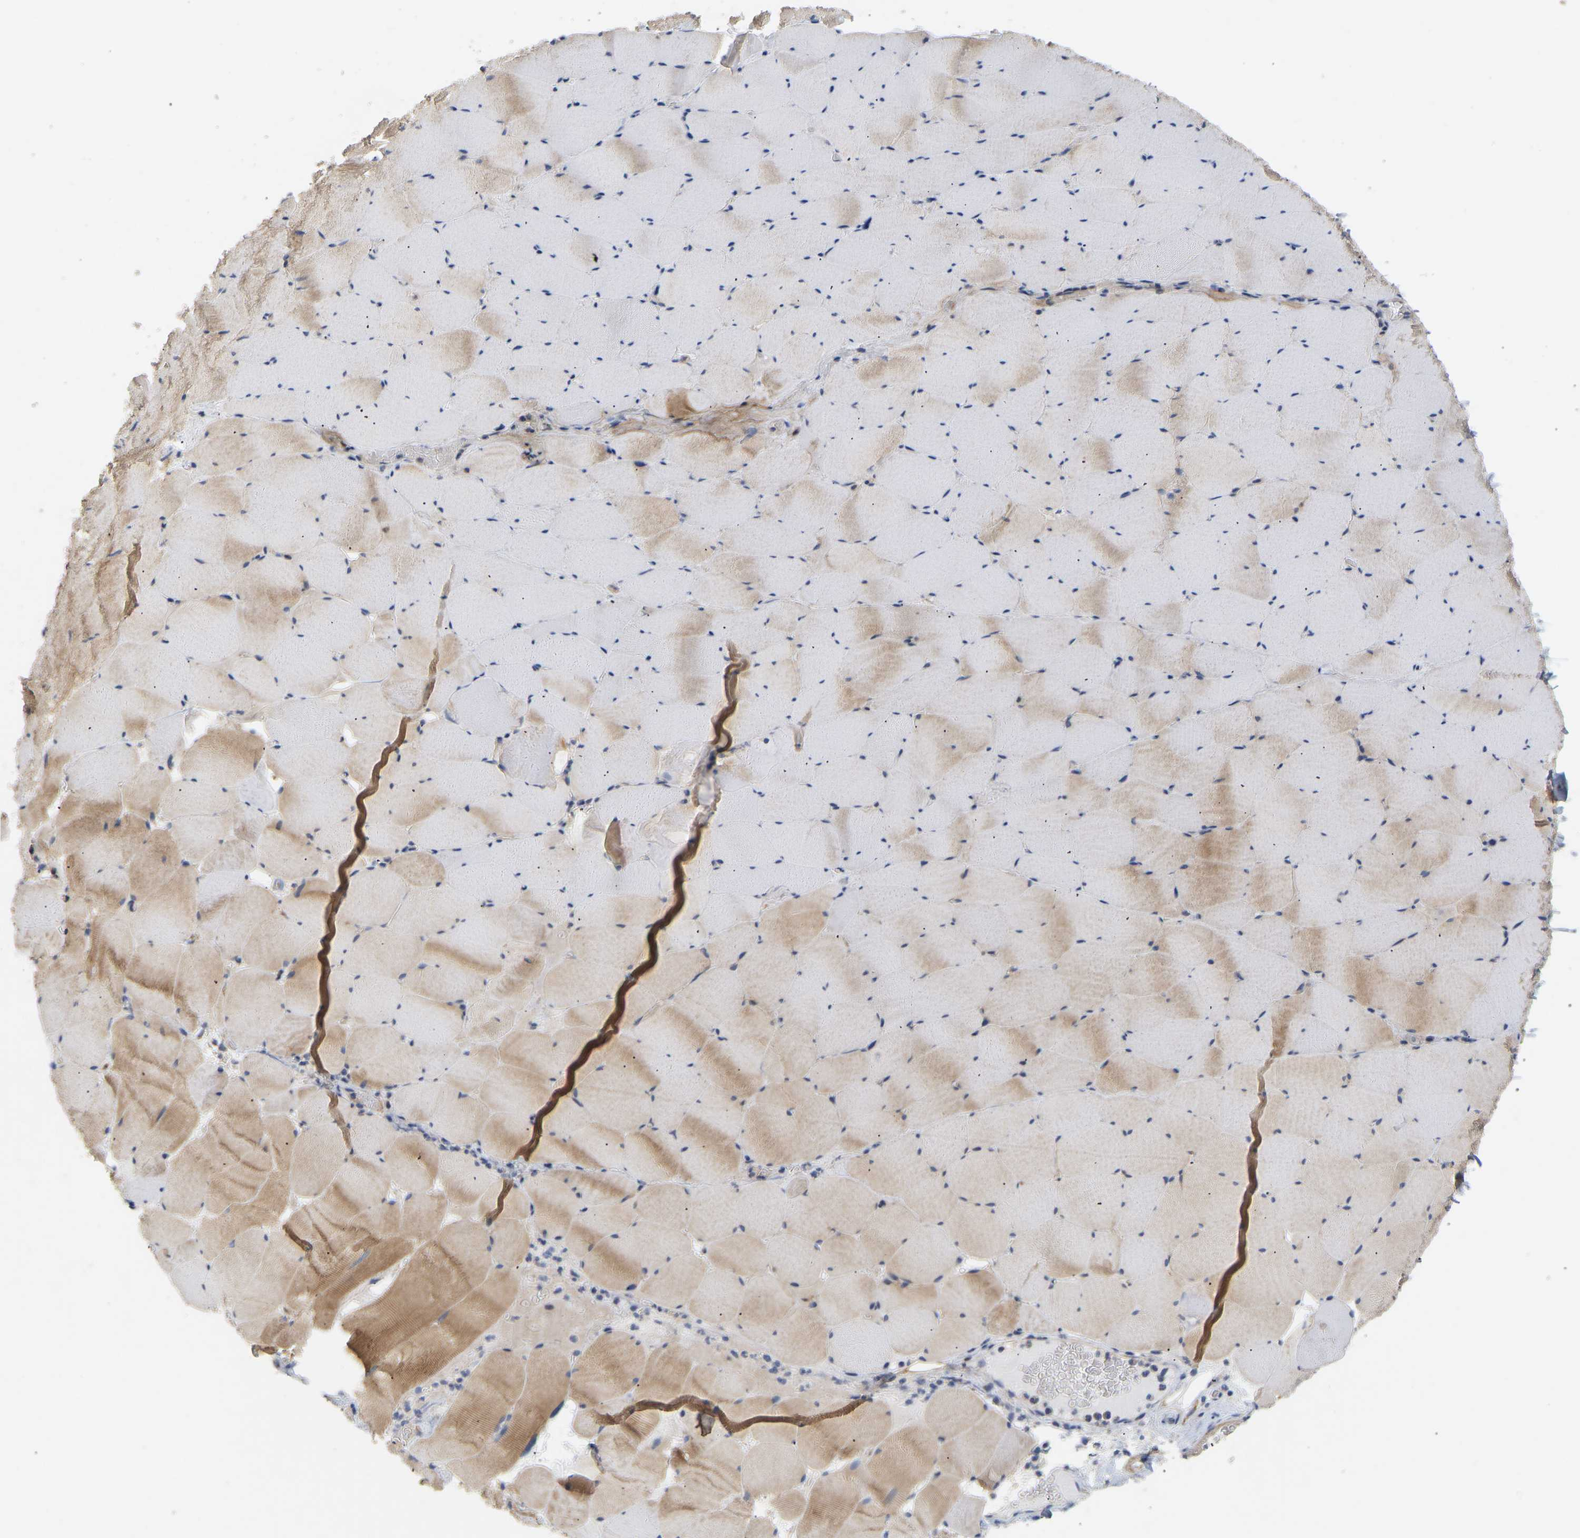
{"staining": {"intensity": "moderate", "quantity": ">75%", "location": "cytoplasmic/membranous"}, "tissue": "skeletal muscle", "cell_type": "Myocytes", "image_type": "normal", "snomed": [{"axis": "morphology", "description": "Normal tissue, NOS"}, {"axis": "topography", "description": "Skeletal muscle"}], "caption": "Skeletal muscle stained with DAB (3,3'-diaminobenzidine) immunohistochemistry demonstrates medium levels of moderate cytoplasmic/membranous expression in about >75% of myocytes.", "gene": "HACD2", "patient": {"sex": "male", "age": 62}}